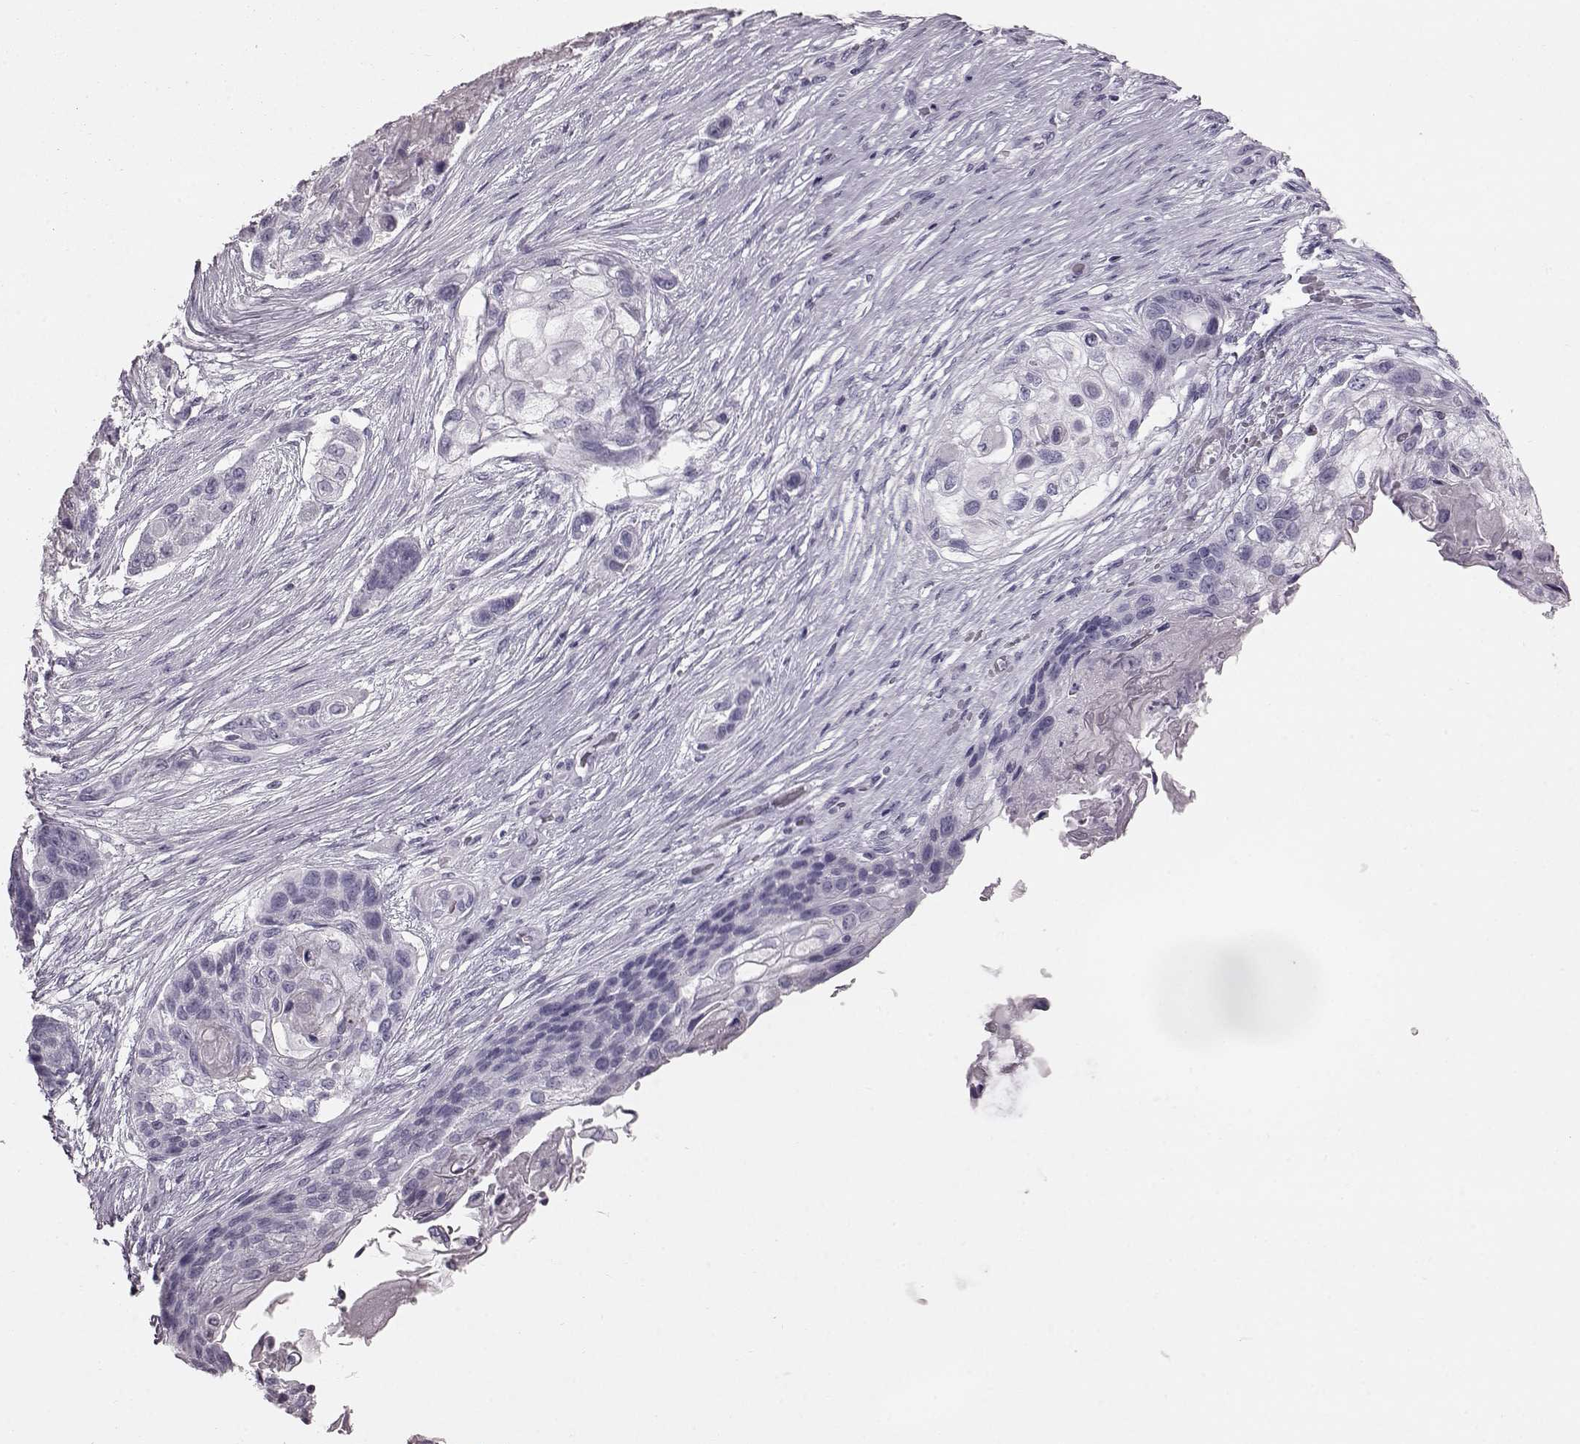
{"staining": {"intensity": "negative", "quantity": "none", "location": "none"}, "tissue": "lung cancer", "cell_type": "Tumor cells", "image_type": "cancer", "snomed": [{"axis": "morphology", "description": "Squamous cell carcinoma, NOS"}, {"axis": "topography", "description": "Lung"}], "caption": "The histopathology image displays no significant positivity in tumor cells of lung squamous cell carcinoma.", "gene": "TCHHL1", "patient": {"sex": "male", "age": 69}}